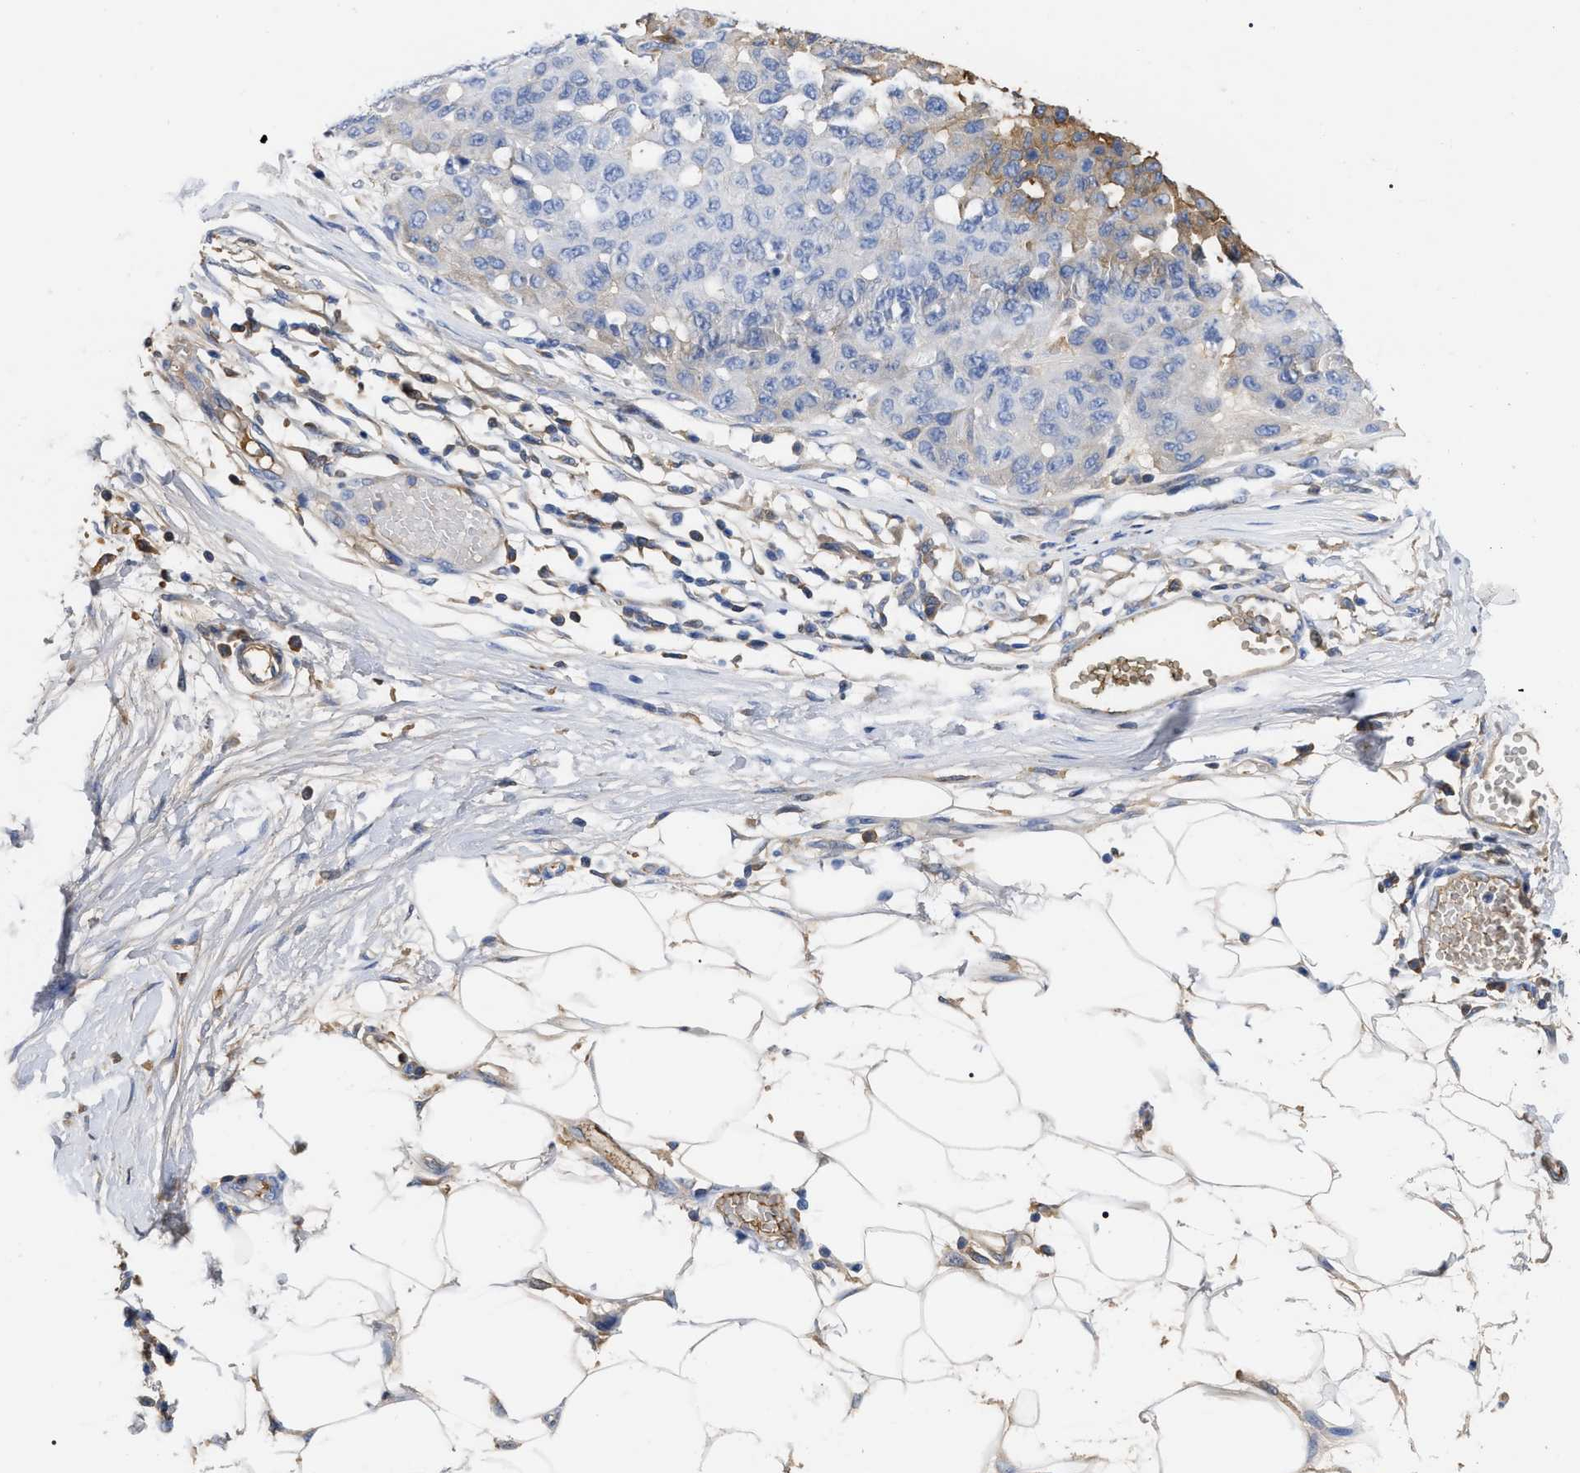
{"staining": {"intensity": "weak", "quantity": "<25%", "location": "cytoplasmic/membranous"}, "tissue": "melanoma", "cell_type": "Tumor cells", "image_type": "cancer", "snomed": [{"axis": "morphology", "description": "Normal tissue, NOS"}, {"axis": "morphology", "description": "Malignant melanoma, NOS"}, {"axis": "topography", "description": "Skin"}], "caption": "Tumor cells show no significant positivity in malignant melanoma. Brightfield microscopy of immunohistochemistry (IHC) stained with DAB (3,3'-diaminobenzidine) (brown) and hematoxylin (blue), captured at high magnification.", "gene": "IGHV5-51", "patient": {"sex": "male", "age": 62}}